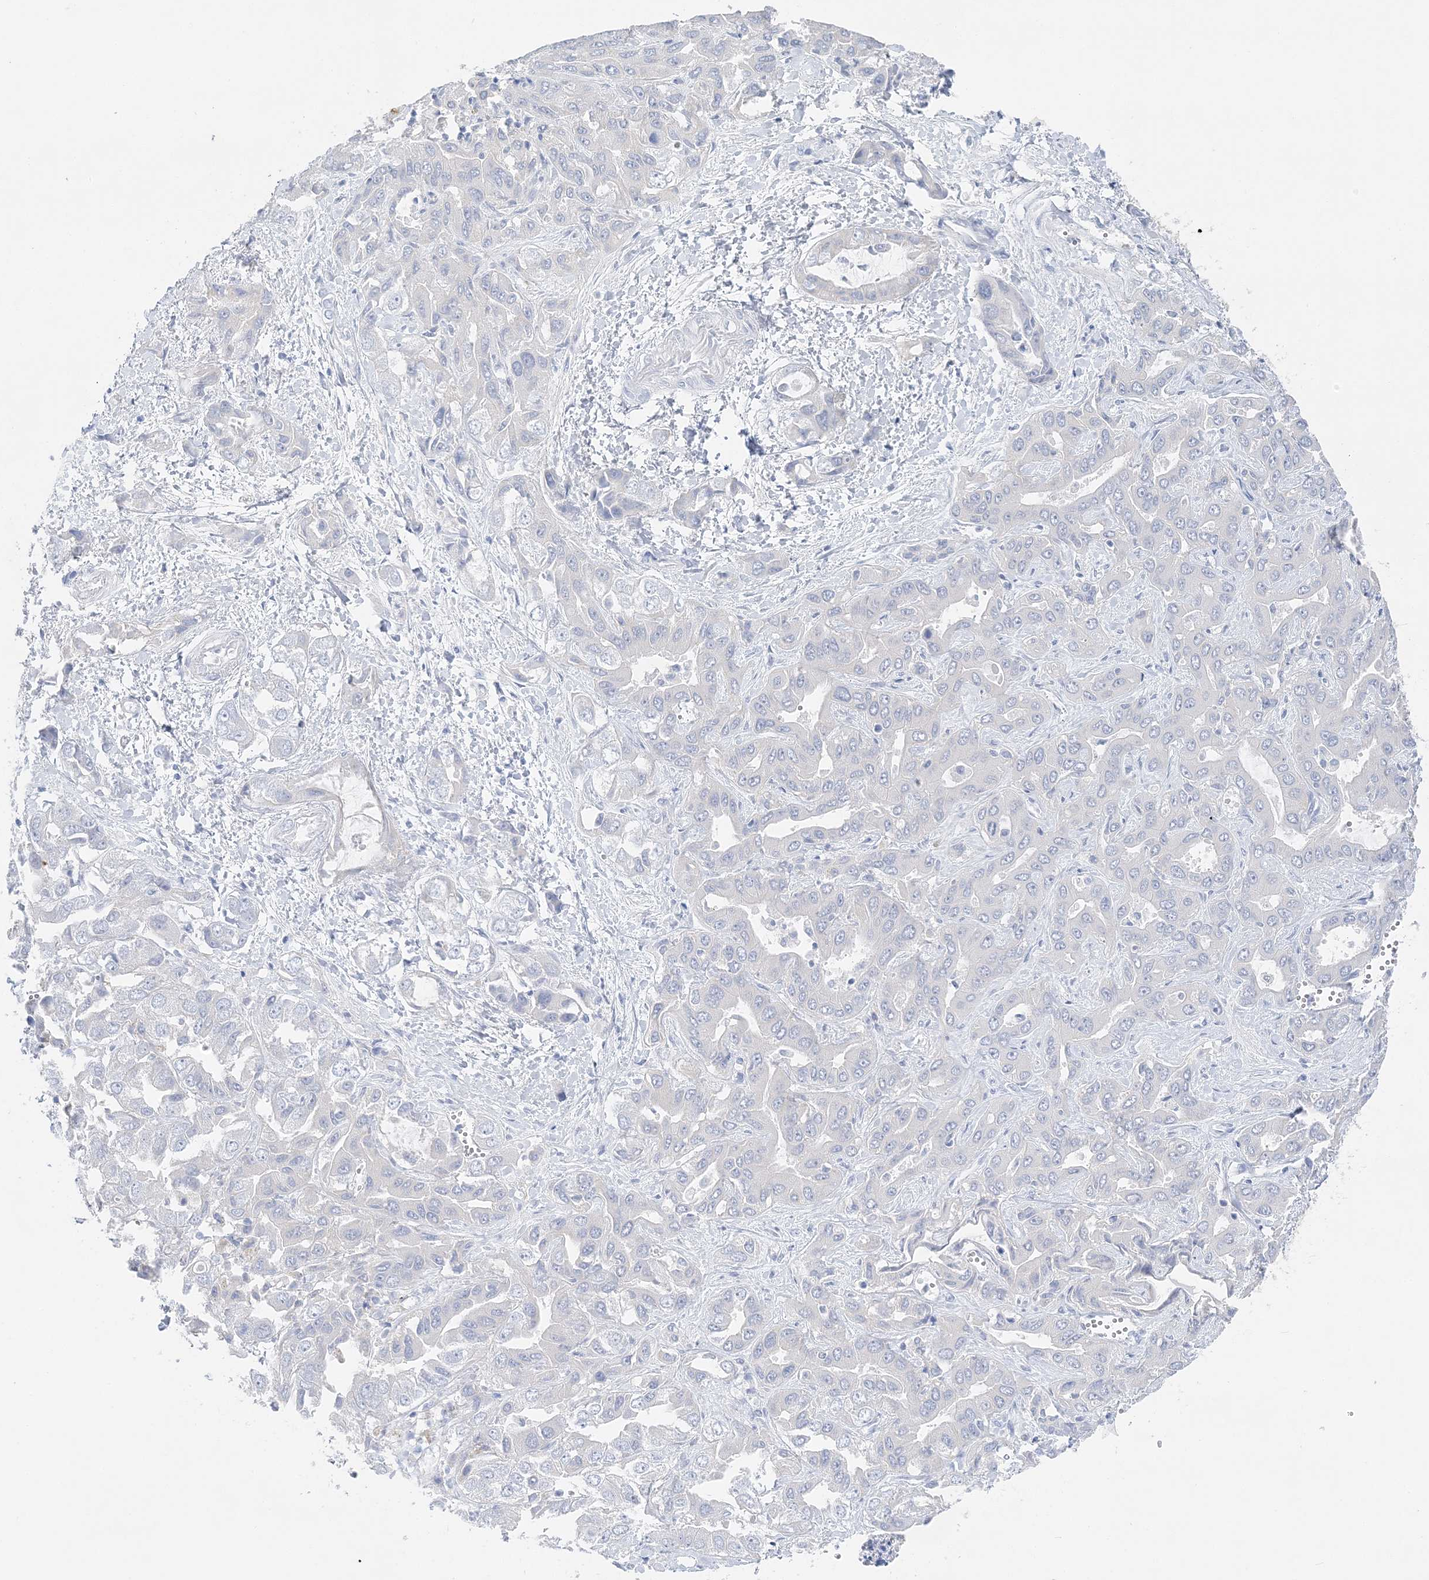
{"staining": {"intensity": "negative", "quantity": "none", "location": "none"}, "tissue": "liver cancer", "cell_type": "Tumor cells", "image_type": "cancer", "snomed": [{"axis": "morphology", "description": "Cholangiocarcinoma"}, {"axis": "topography", "description": "Liver"}], "caption": "An image of liver cholangiocarcinoma stained for a protein displays no brown staining in tumor cells. (DAB immunohistochemistry visualized using brightfield microscopy, high magnification).", "gene": "SLC5A6", "patient": {"sex": "female", "age": 52}}